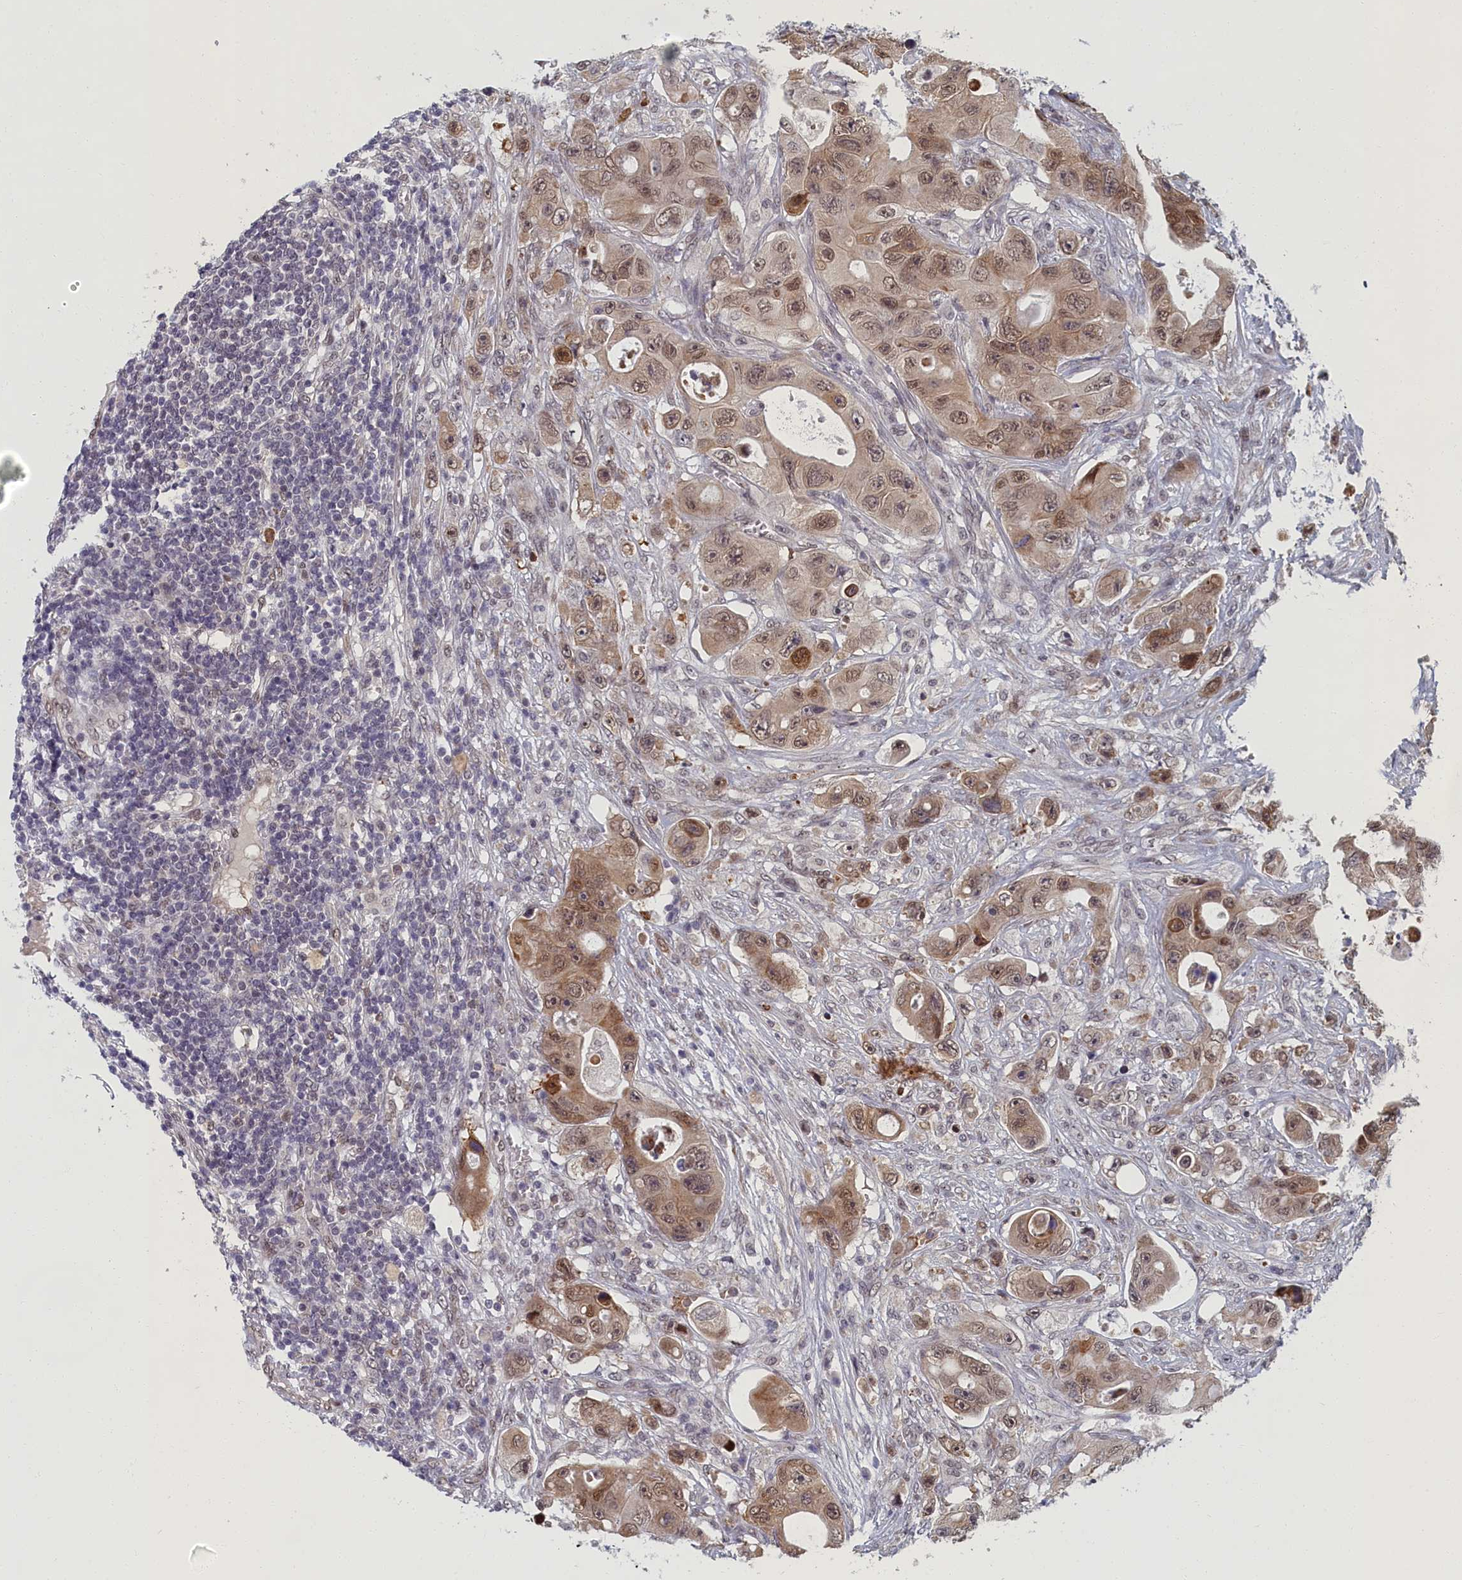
{"staining": {"intensity": "moderate", "quantity": ">75%", "location": "cytoplasmic/membranous,nuclear"}, "tissue": "colorectal cancer", "cell_type": "Tumor cells", "image_type": "cancer", "snomed": [{"axis": "morphology", "description": "Adenocarcinoma, NOS"}, {"axis": "topography", "description": "Colon"}], "caption": "Tumor cells exhibit medium levels of moderate cytoplasmic/membranous and nuclear expression in approximately >75% of cells in colorectal cancer (adenocarcinoma).", "gene": "DNAJC17", "patient": {"sex": "female", "age": 46}}